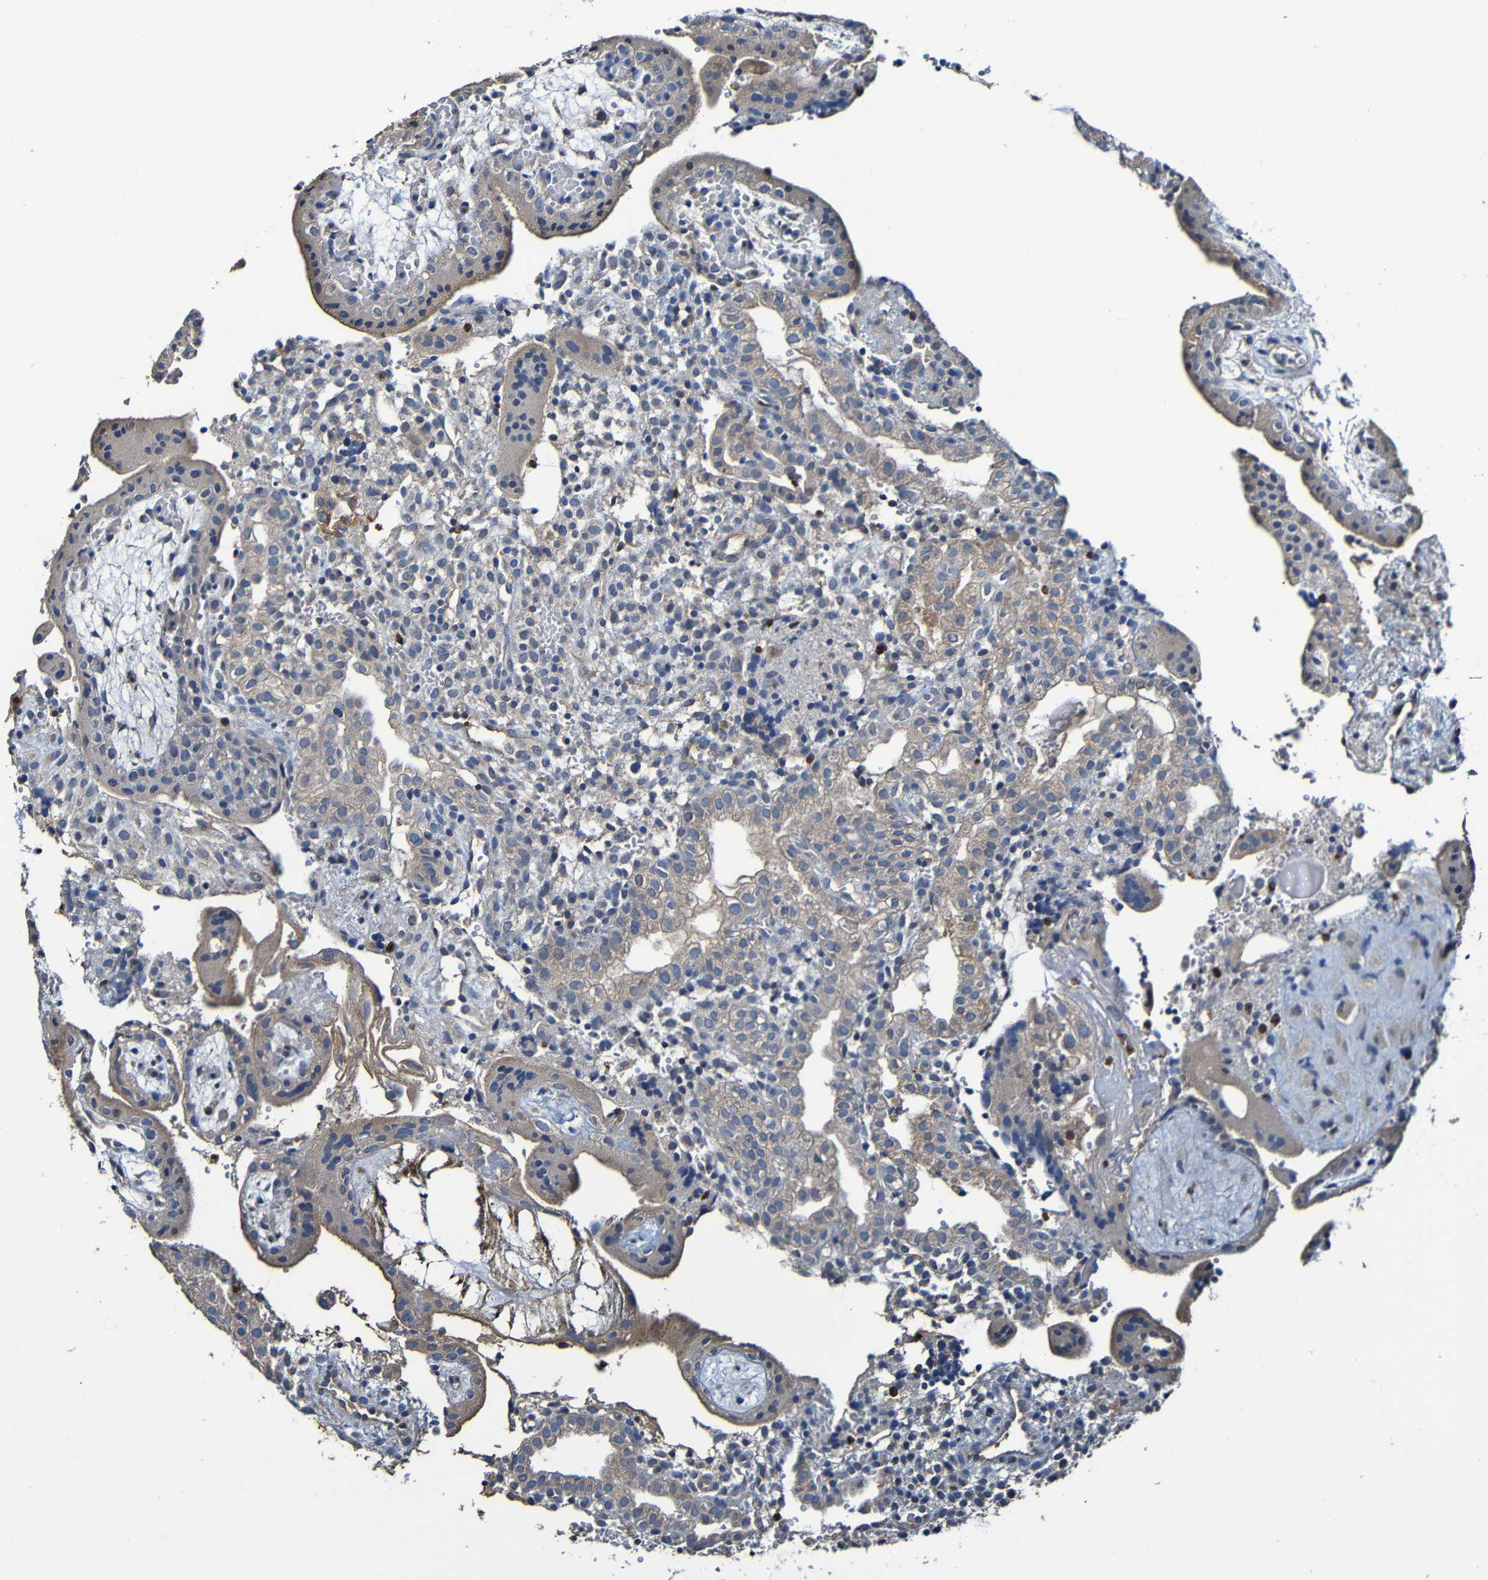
{"staining": {"intensity": "moderate", "quantity": ">75%", "location": "cytoplasmic/membranous"}, "tissue": "placenta", "cell_type": "Decidual cells", "image_type": "normal", "snomed": [{"axis": "morphology", "description": "Normal tissue, NOS"}, {"axis": "topography", "description": "Placenta"}], "caption": "Benign placenta demonstrates moderate cytoplasmic/membranous expression in about >75% of decidual cells.", "gene": "ADAM15", "patient": {"sex": "female", "age": 18}}